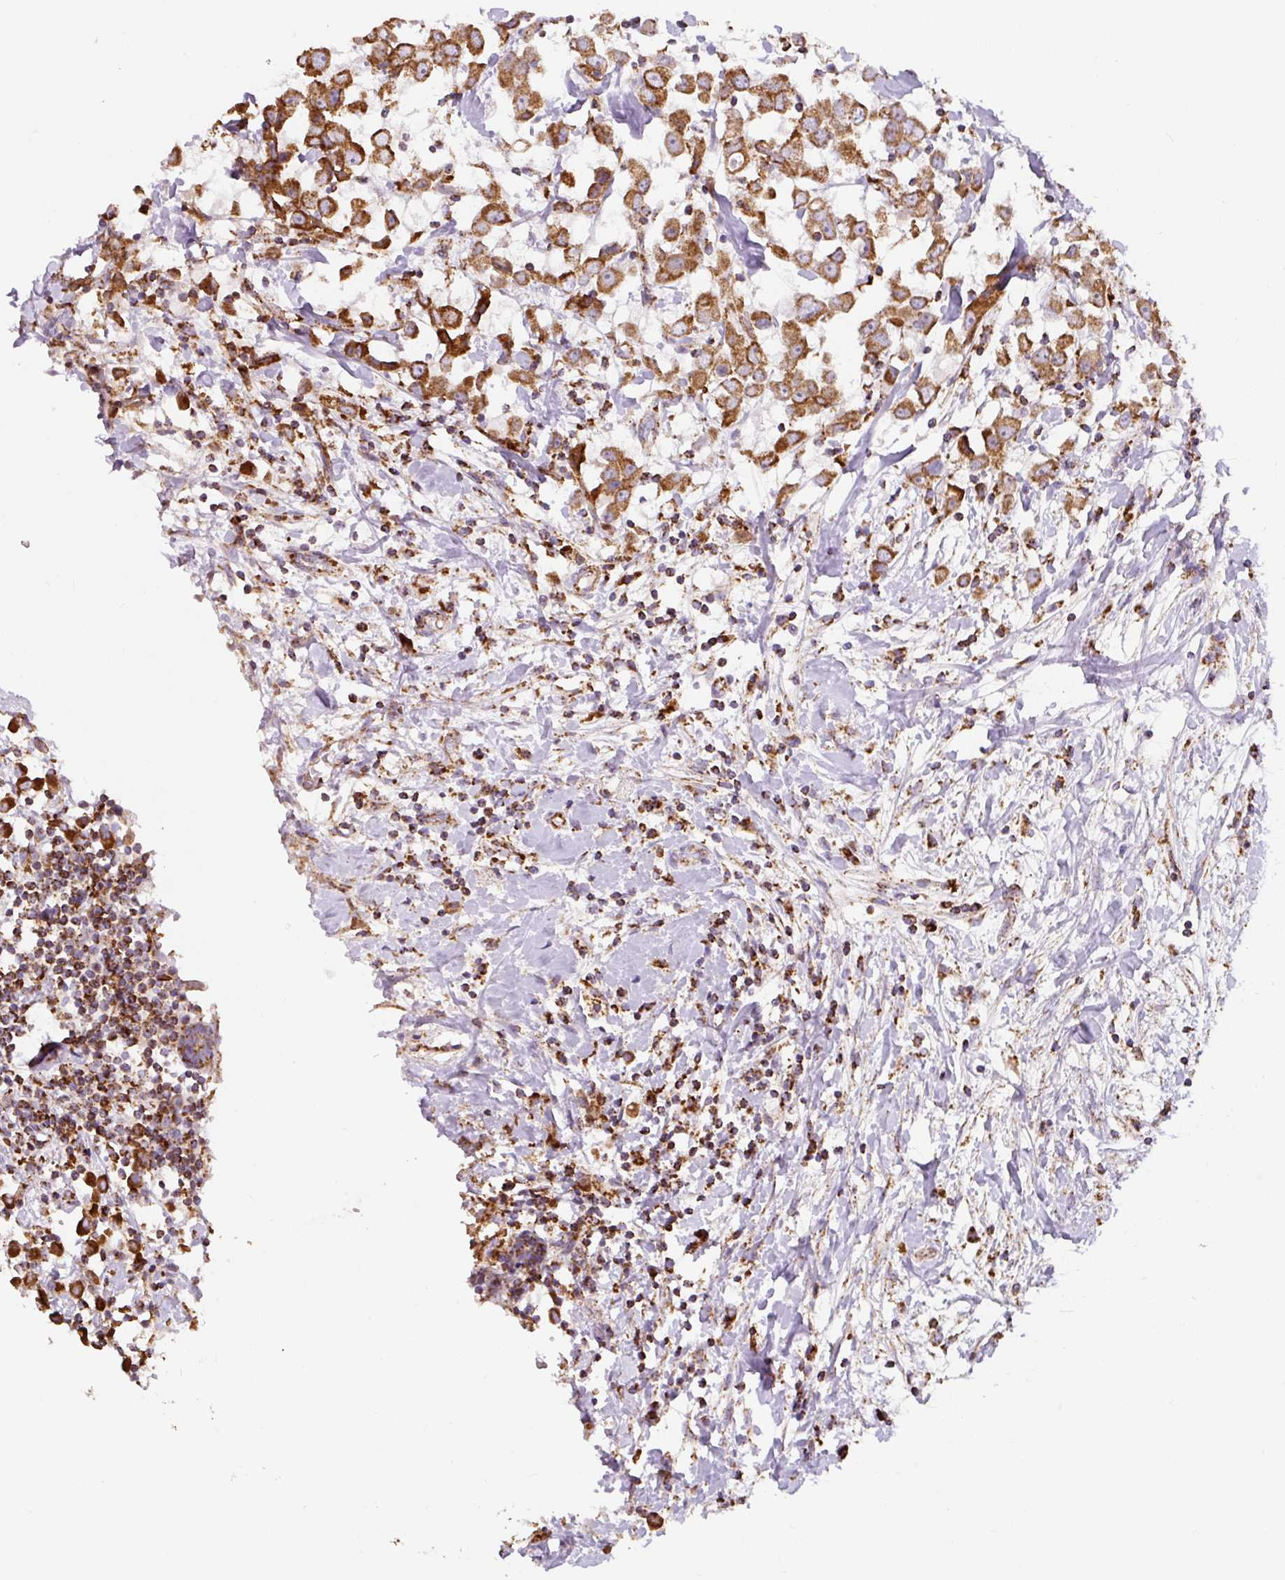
{"staining": {"intensity": "strong", "quantity": ">75%", "location": "cytoplasmic/membranous"}, "tissue": "breast cancer", "cell_type": "Tumor cells", "image_type": "cancer", "snomed": [{"axis": "morphology", "description": "Duct carcinoma"}, {"axis": "topography", "description": "Breast"}], "caption": "IHC image of intraductal carcinoma (breast) stained for a protein (brown), which demonstrates high levels of strong cytoplasmic/membranous positivity in approximately >75% of tumor cells.", "gene": "MT-CO2", "patient": {"sex": "female", "age": 61}}